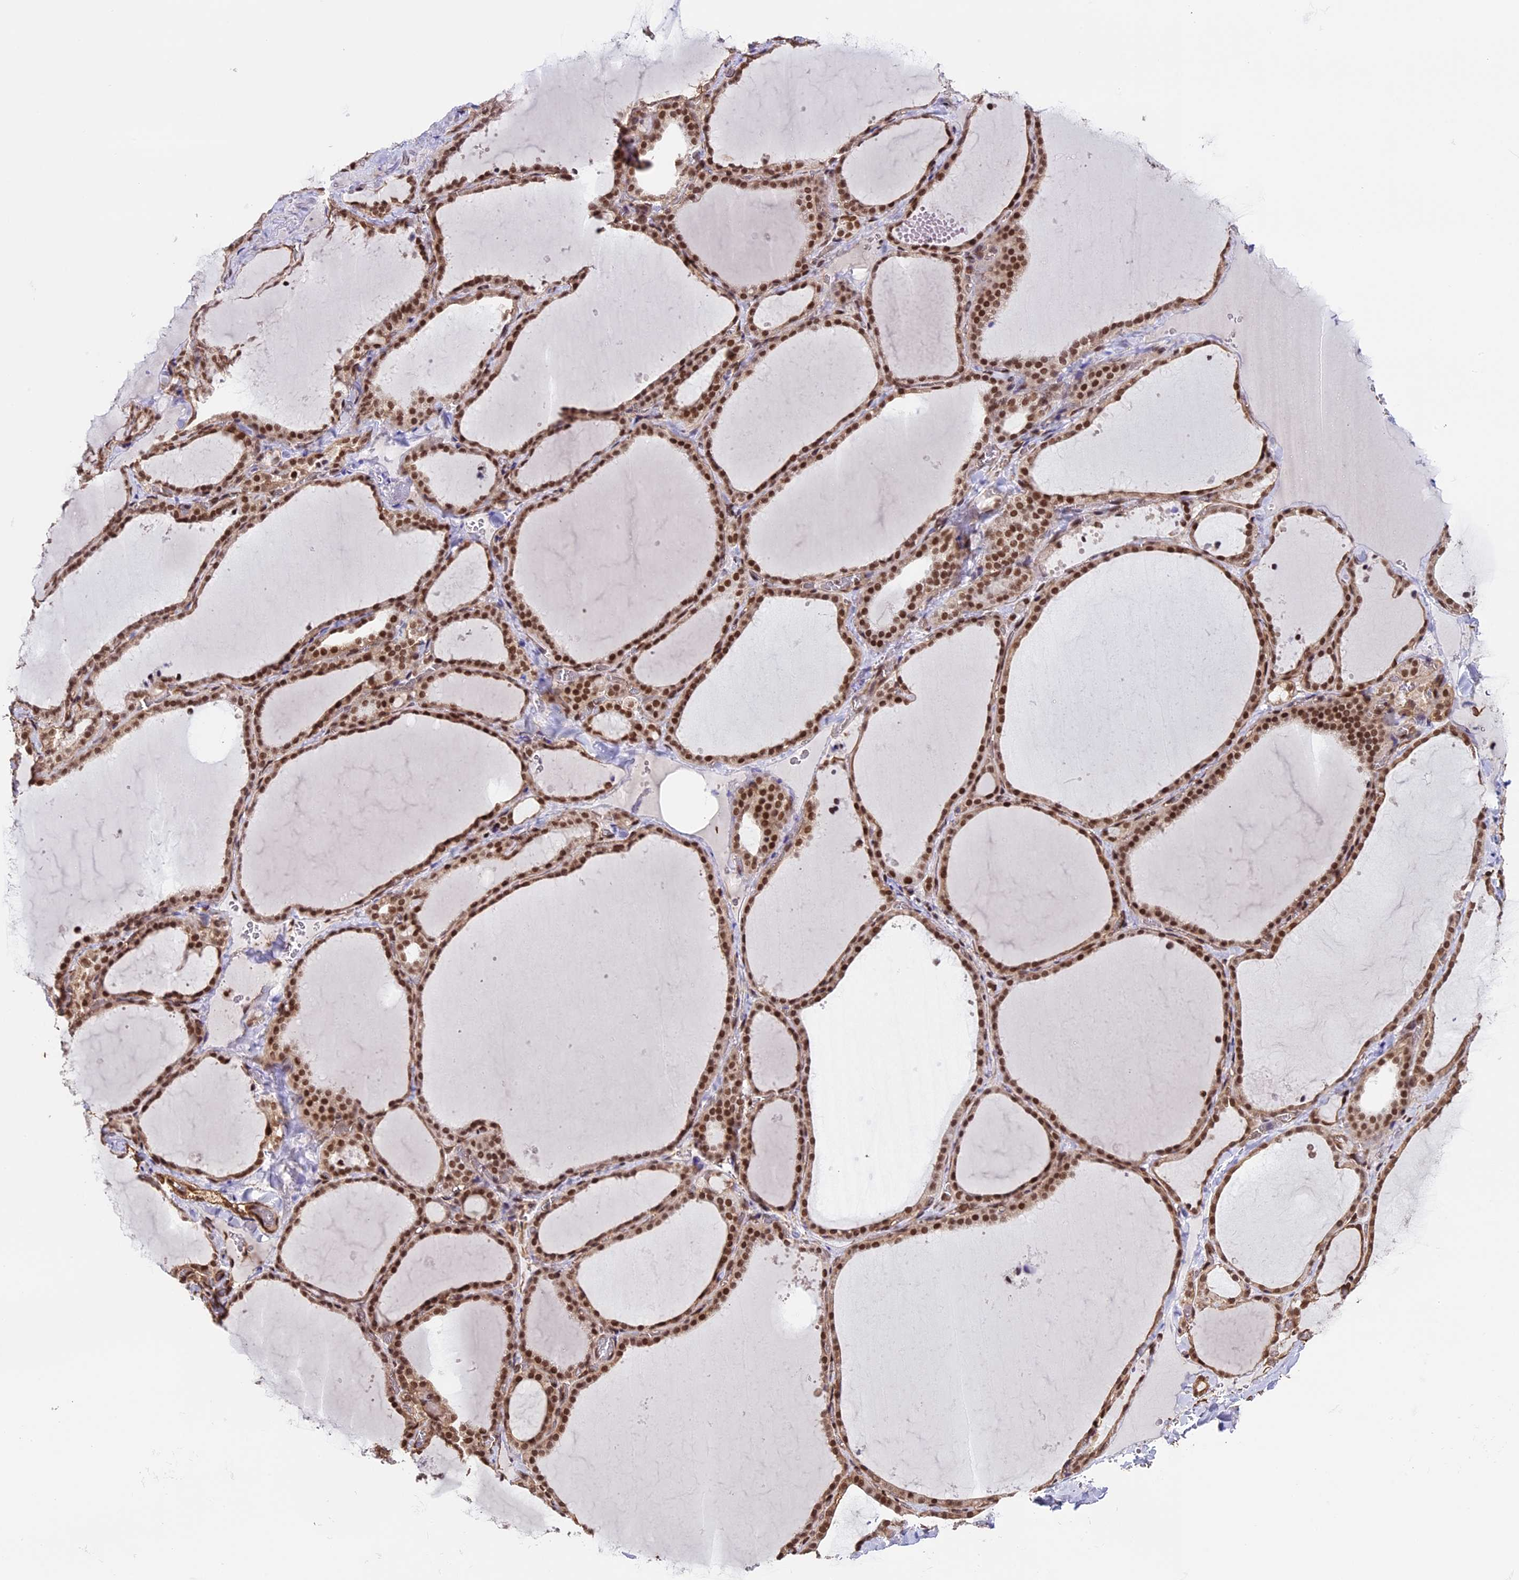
{"staining": {"intensity": "strong", "quantity": ">75%", "location": "nuclear"}, "tissue": "thyroid gland", "cell_type": "Glandular cells", "image_type": "normal", "snomed": [{"axis": "morphology", "description": "Normal tissue, NOS"}, {"axis": "topography", "description": "Thyroid gland"}], "caption": "Thyroid gland stained for a protein (brown) exhibits strong nuclear positive expression in approximately >75% of glandular cells.", "gene": "MPHOSPH8", "patient": {"sex": "female", "age": 22}}